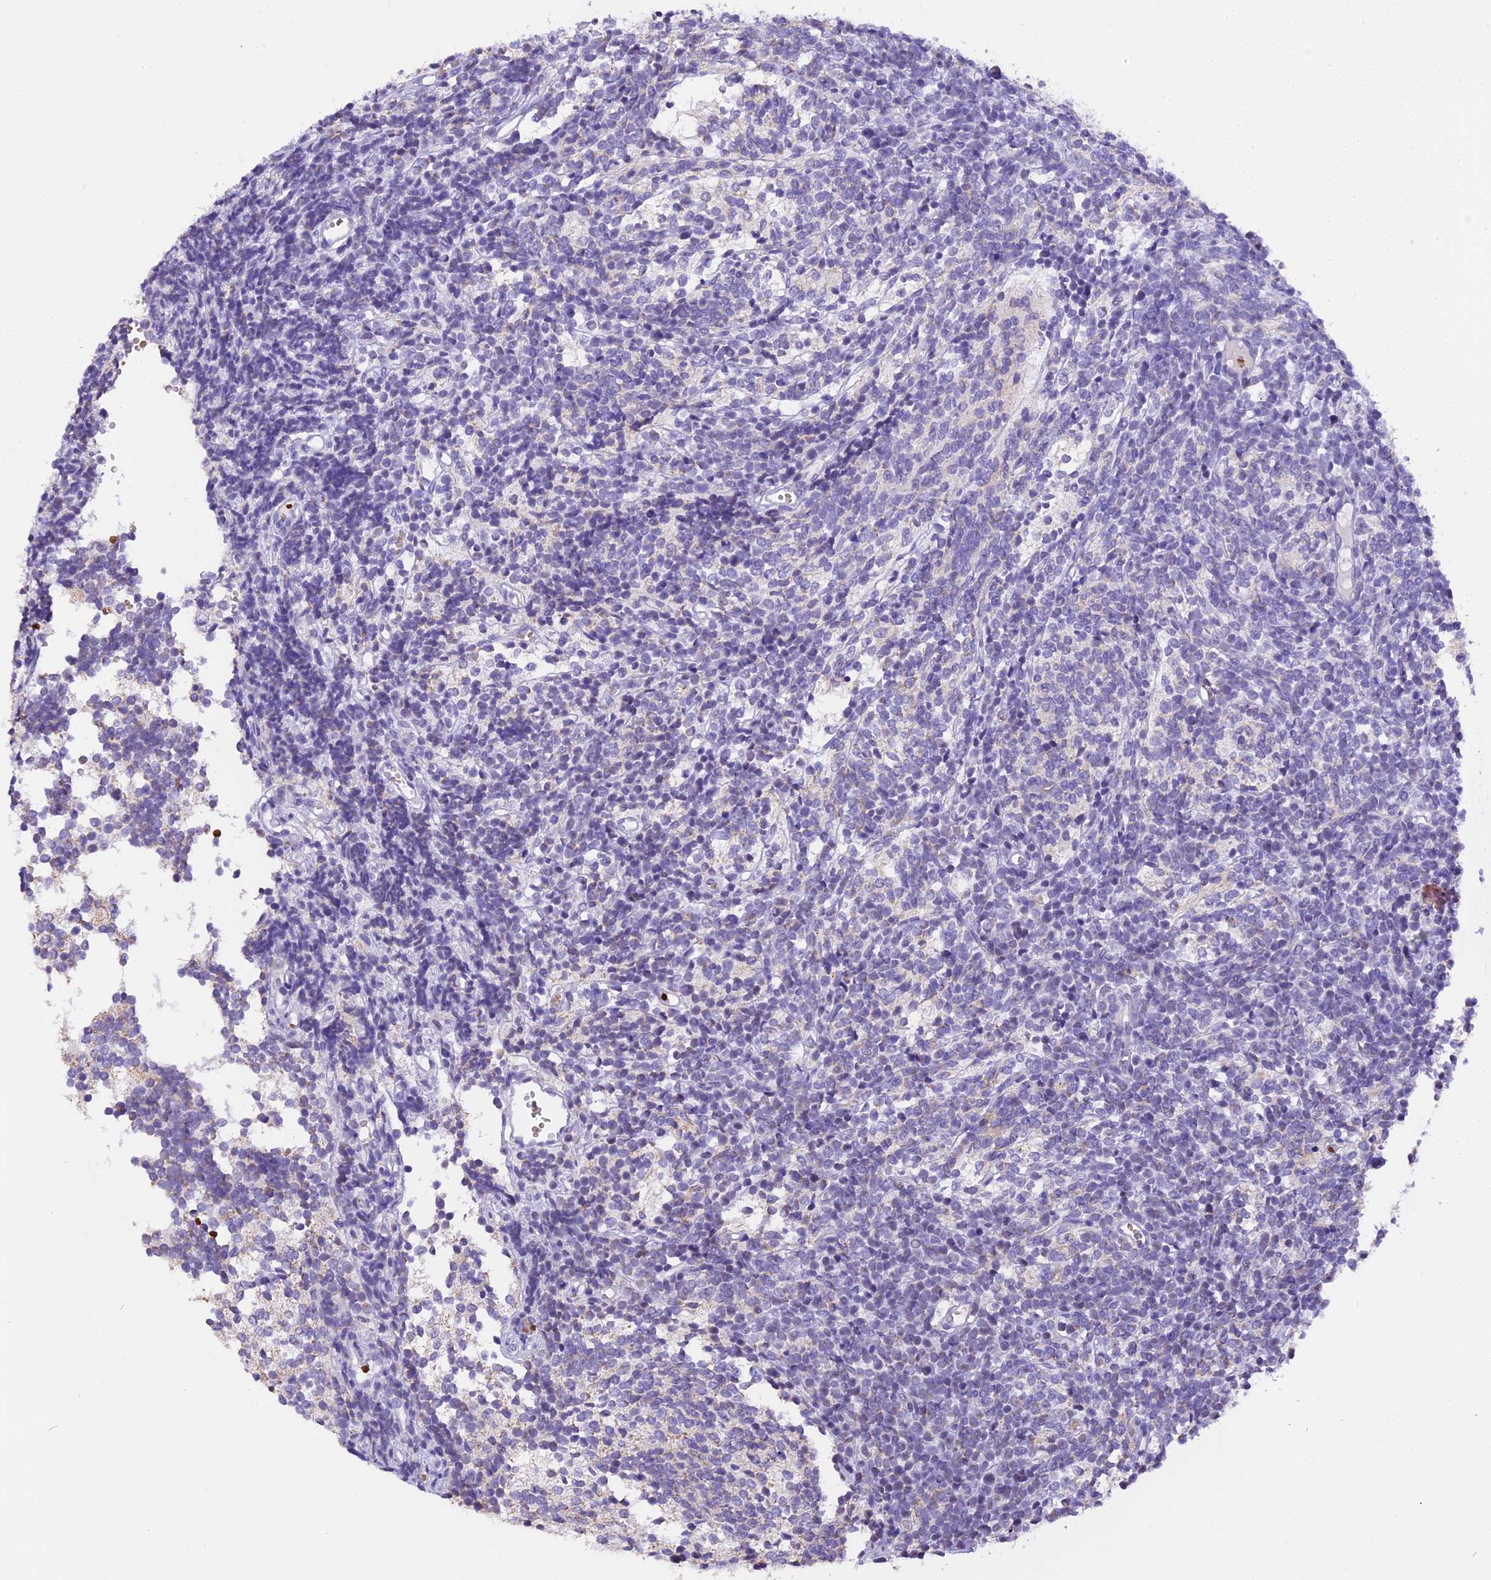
{"staining": {"intensity": "negative", "quantity": "none", "location": "none"}, "tissue": "glioma", "cell_type": "Tumor cells", "image_type": "cancer", "snomed": [{"axis": "morphology", "description": "Glioma, malignant, Low grade"}, {"axis": "topography", "description": "Brain"}], "caption": "An image of human glioma is negative for staining in tumor cells. (Stains: DAB (3,3'-diaminobenzidine) immunohistochemistry with hematoxylin counter stain, Microscopy: brightfield microscopy at high magnification).", "gene": "AHSP", "patient": {"sex": "female", "age": 1}}